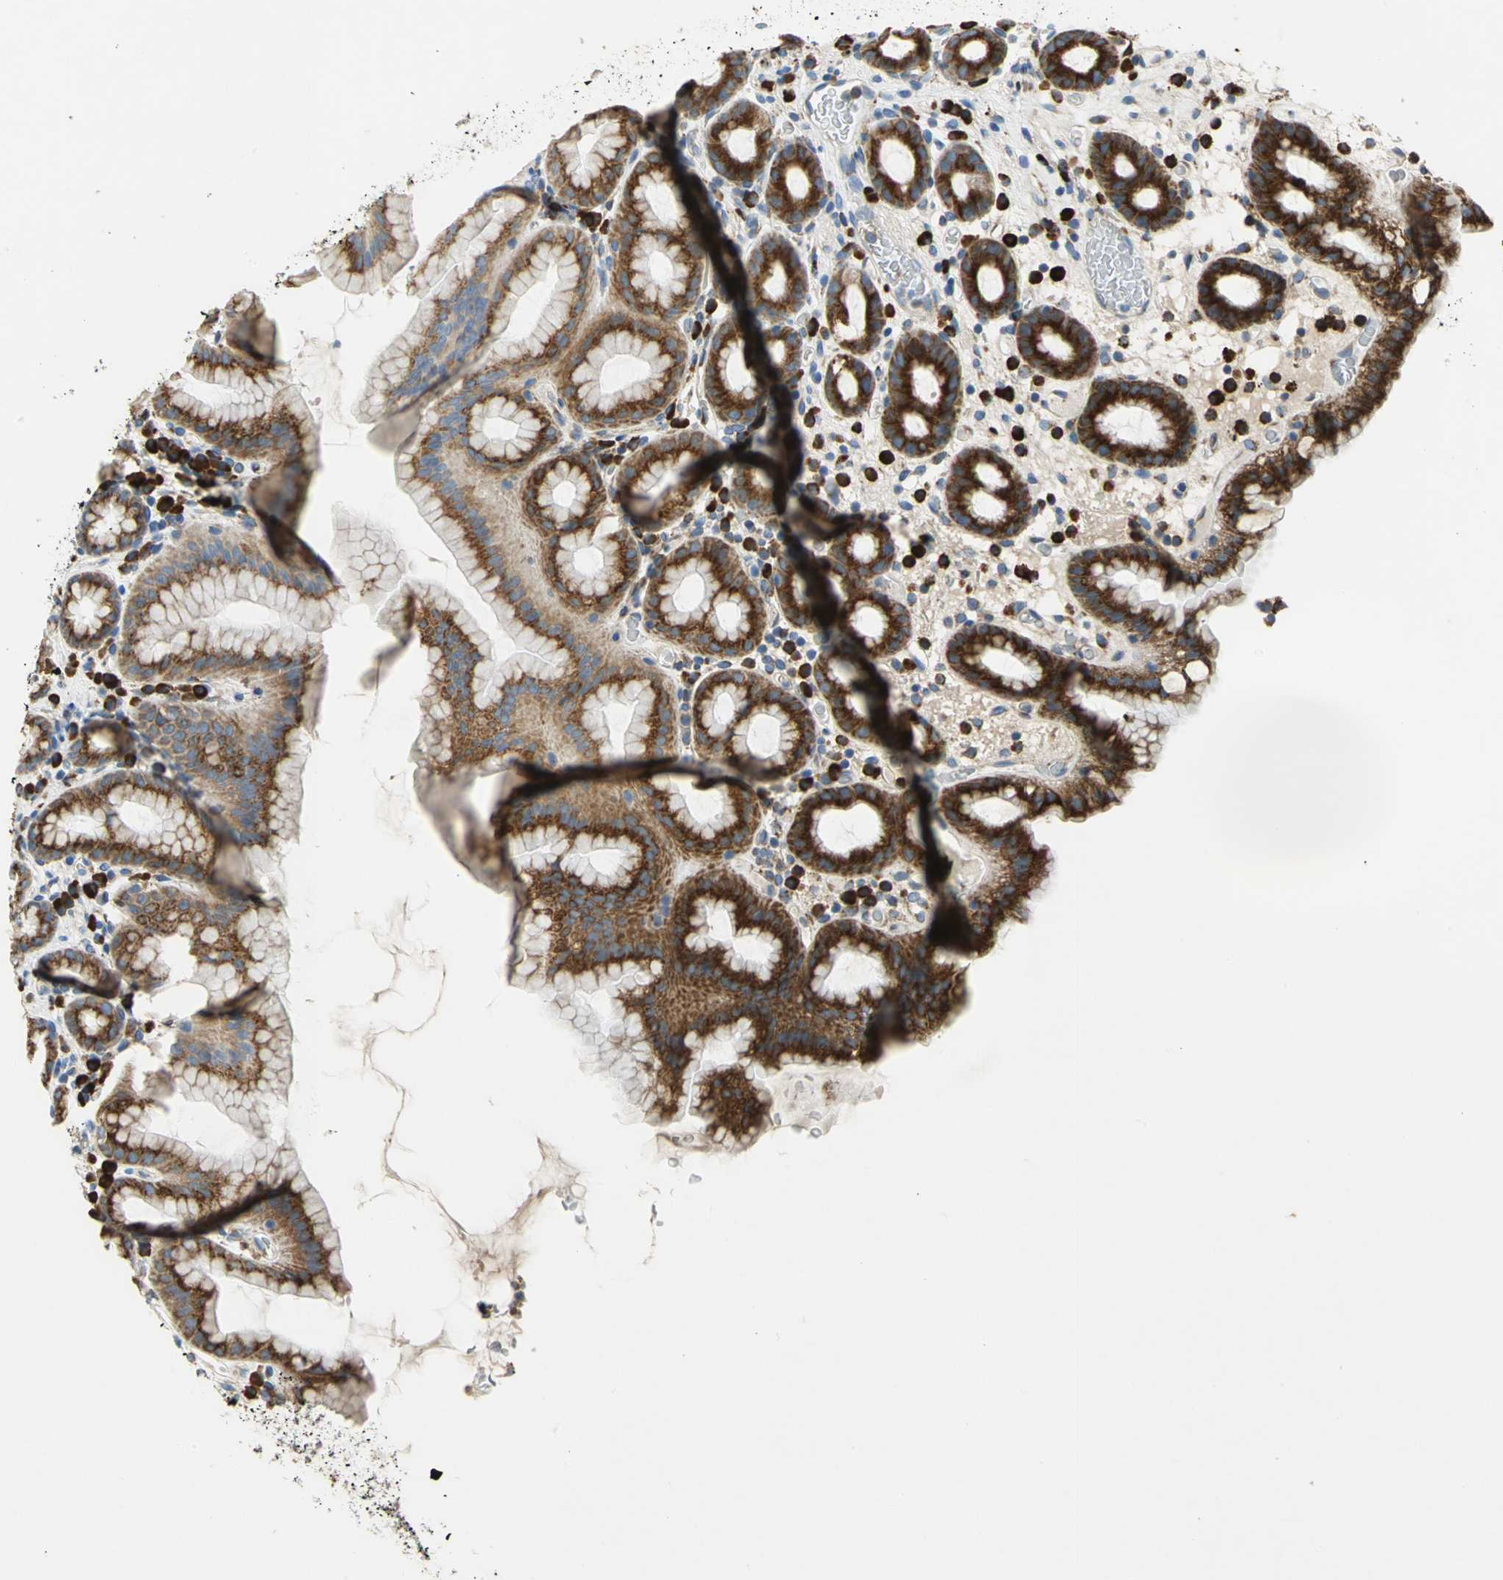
{"staining": {"intensity": "strong", "quantity": ">75%", "location": "cytoplasmic/membranous"}, "tissue": "stomach", "cell_type": "Glandular cells", "image_type": "normal", "snomed": [{"axis": "morphology", "description": "Normal tissue, NOS"}, {"axis": "topography", "description": "Stomach, upper"}], "caption": "Stomach stained with IHC shows strong cytoplasmic/membranous positivity in approximately >75% of glandular cells.", "gene": "TULP4", "patient": {"sex": "male", "age": 68}}